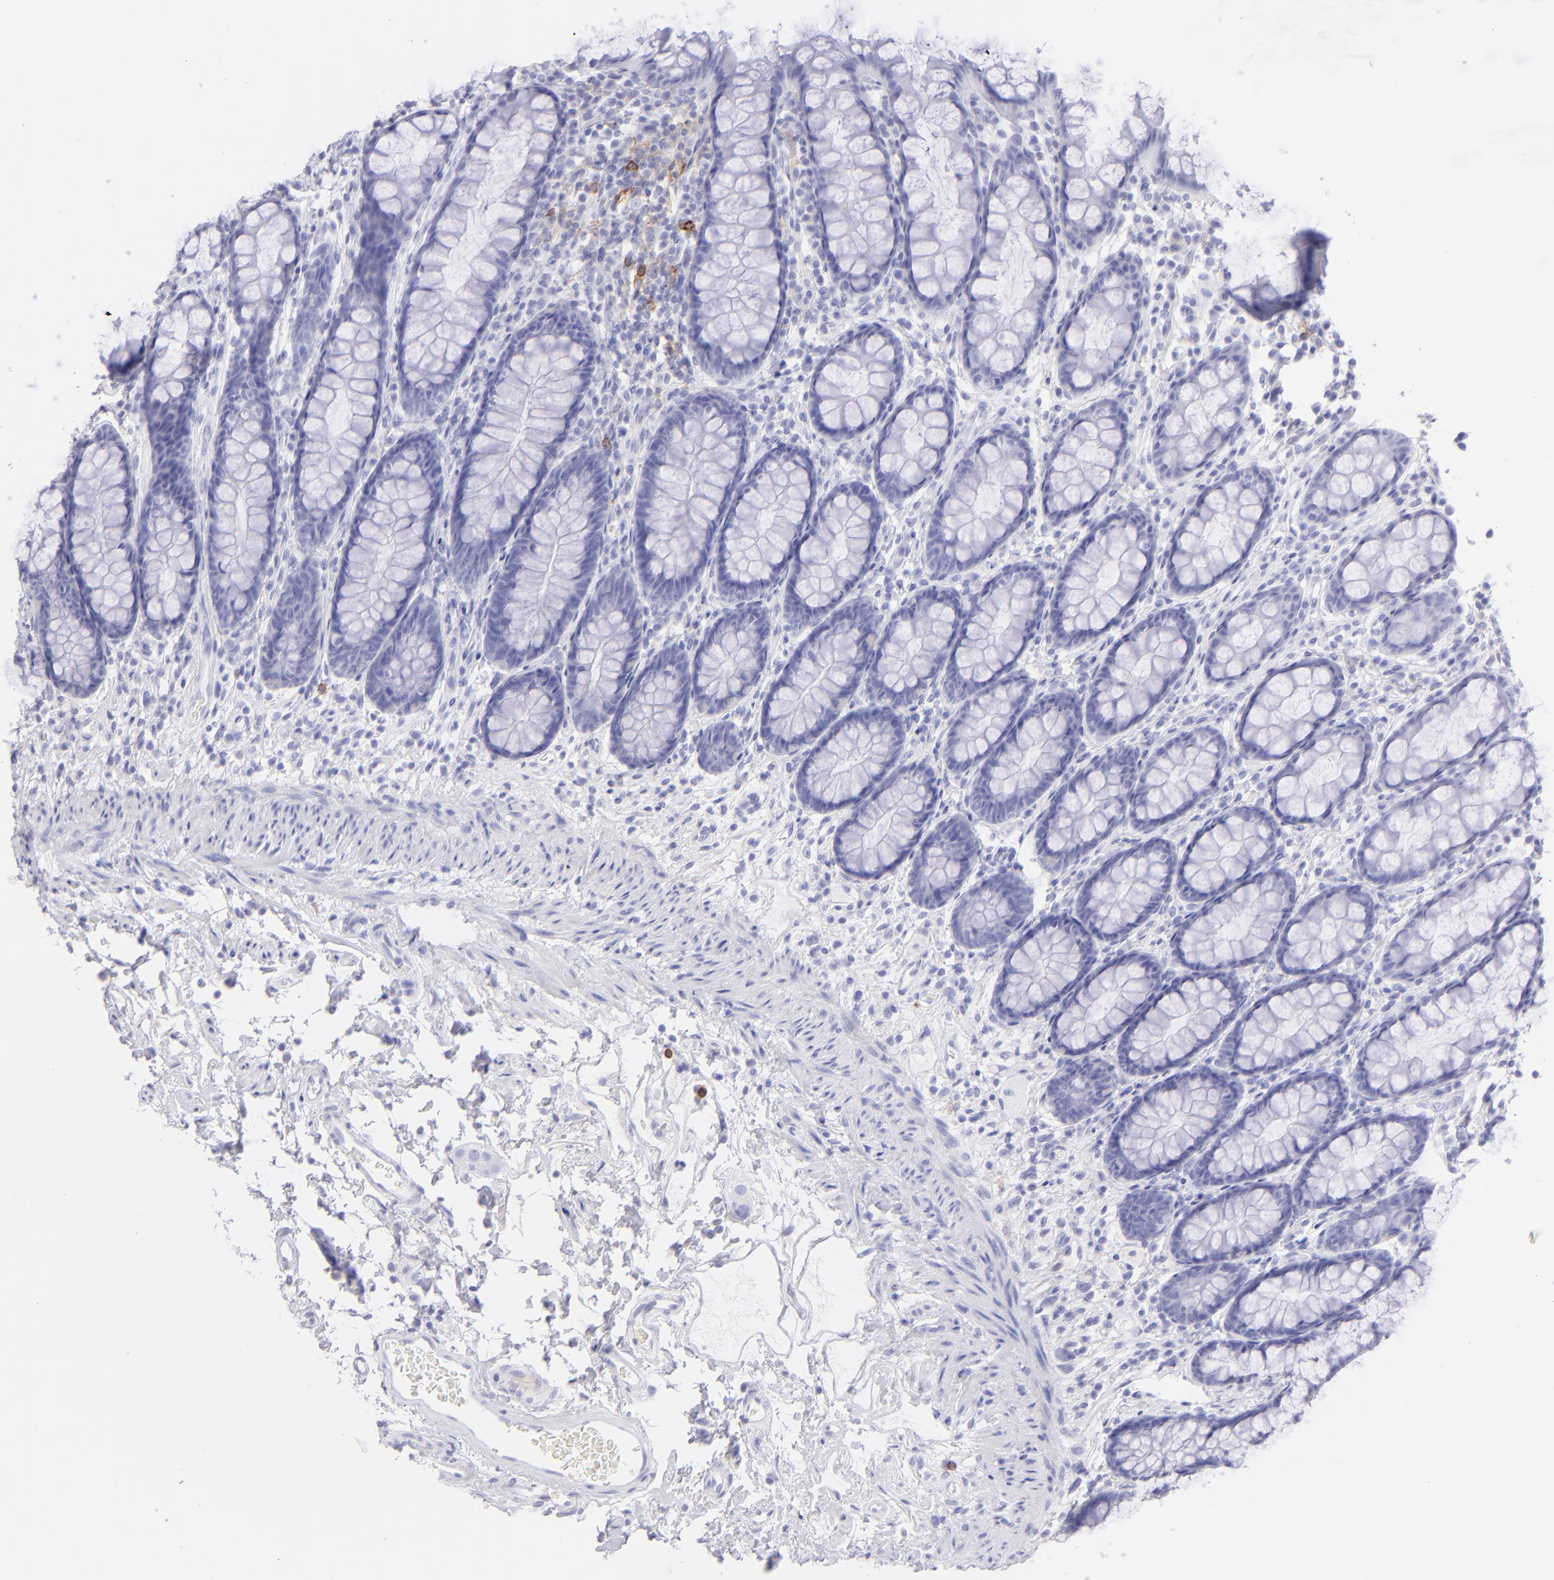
{"staining": {"intensity": "negative", "quantity": "none", "location": "none"}, "tissue": "rectum", "cell_type": "Glandular cells", "image_type": "normal", "snomed": [{"axis": "morphology", "description": "Normal tissue, NOS"}, {"axis": "topography", "description": "Rectum"}], "caption": "Human rectum stained for a protein using immunohistochemistry shows no positivity in glandular cells.", "gene": "CD72", "patient": {"sex": "male", "age": 92}}